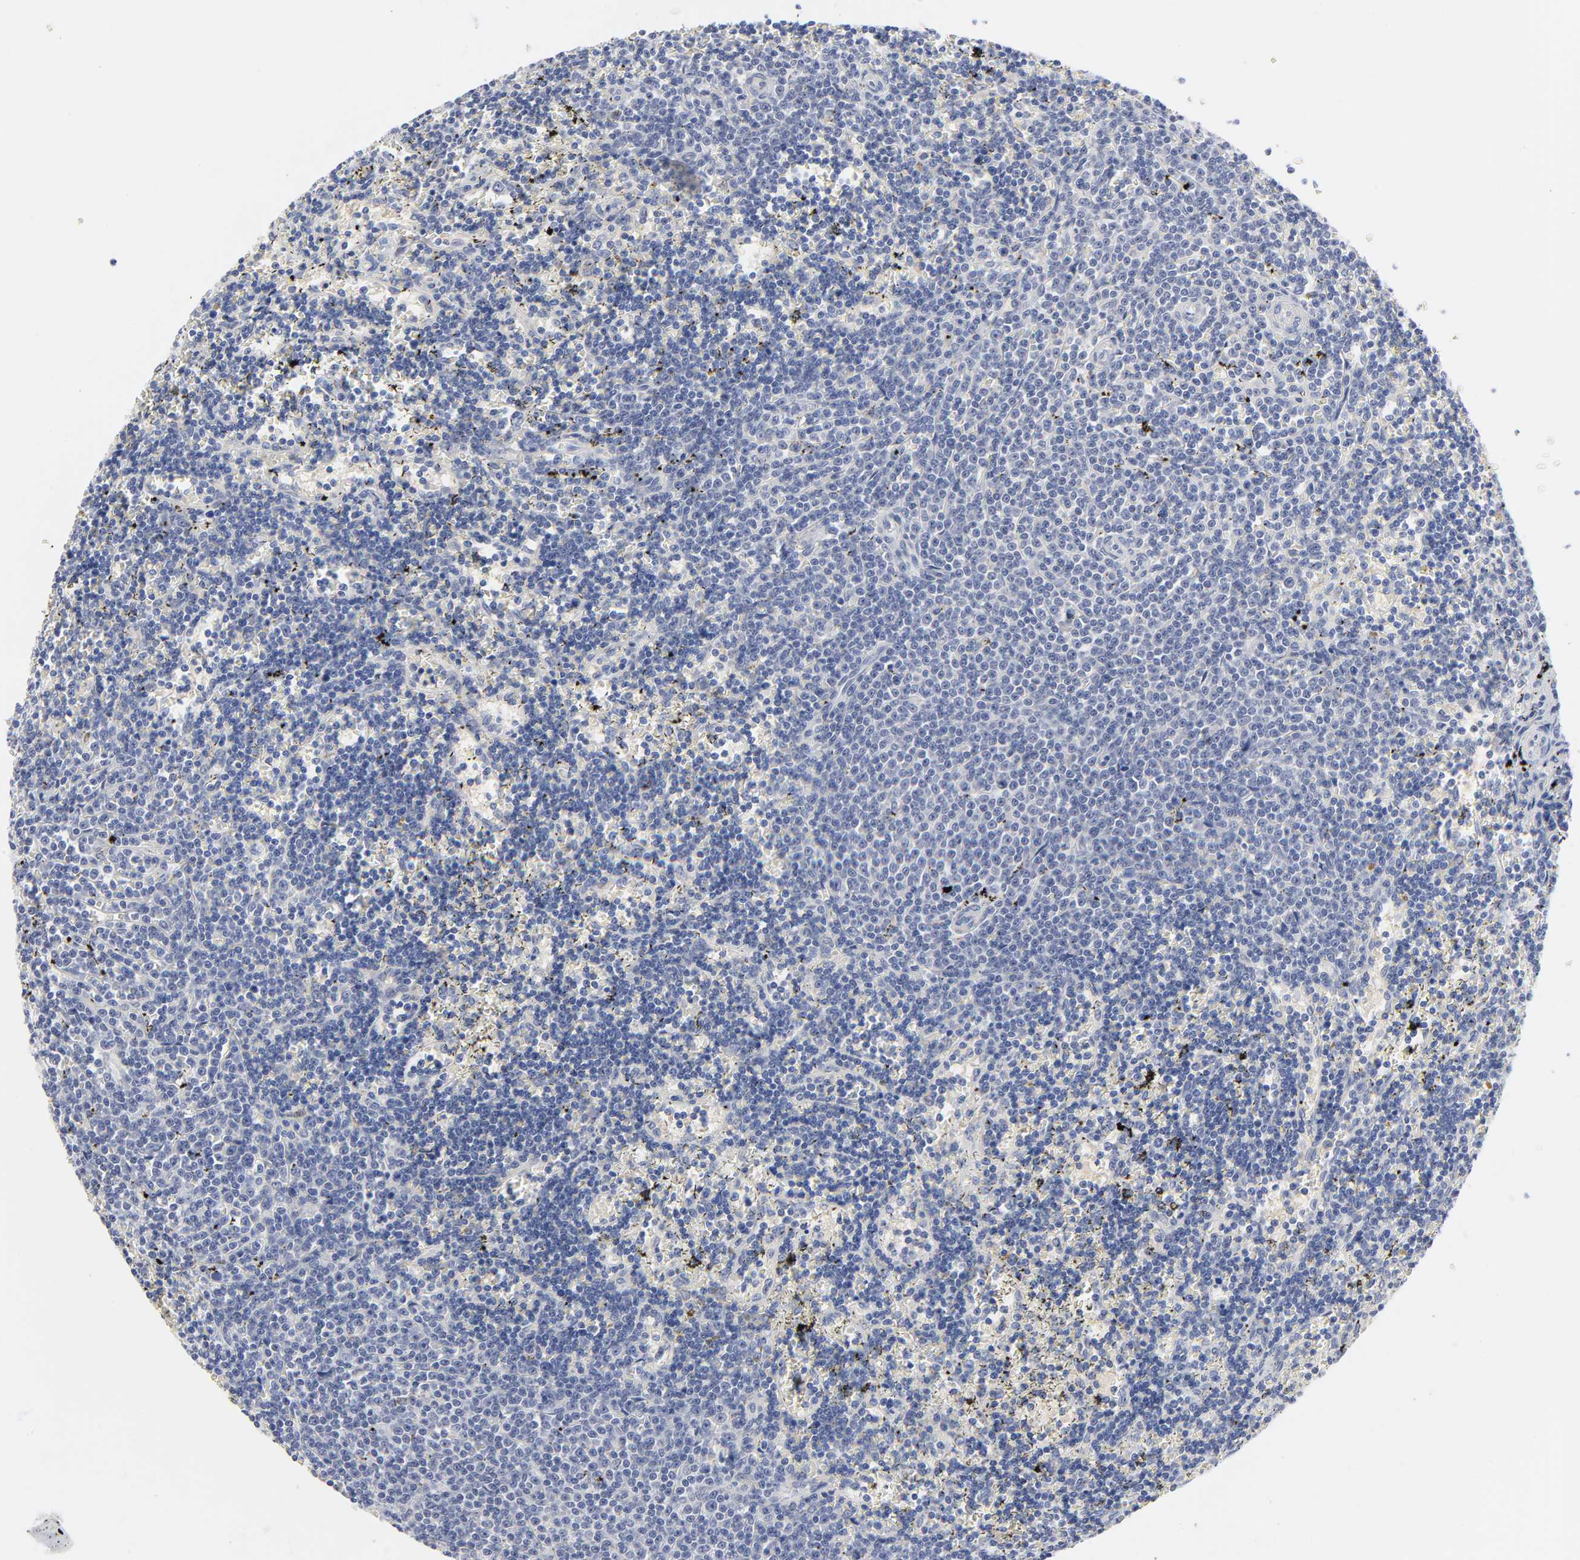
{"staining": {"intensity": "negative", "quantity": "none", "location": "none"}, "tissue": "lymphoma", "cell_type": "Tumor cells", "image_type": "cancer", "snomed": [{"axis": "morphology", "description": "Malignant lymphoma, non-Hodgkin's type, Low grade"}, {"axis": "topography", "description": "Spleen"}], "caption": "Malignant lymphoma, non-Hodgkin's type (low-grade) was stained to show a protein in brown. There is no significant expression in tumor cells. (Immunohistochemistry (ihc), brightfield microscopy, high magnification).", "gene": "CLEC4G", "patient": {"sex": "male", "age": 60}}